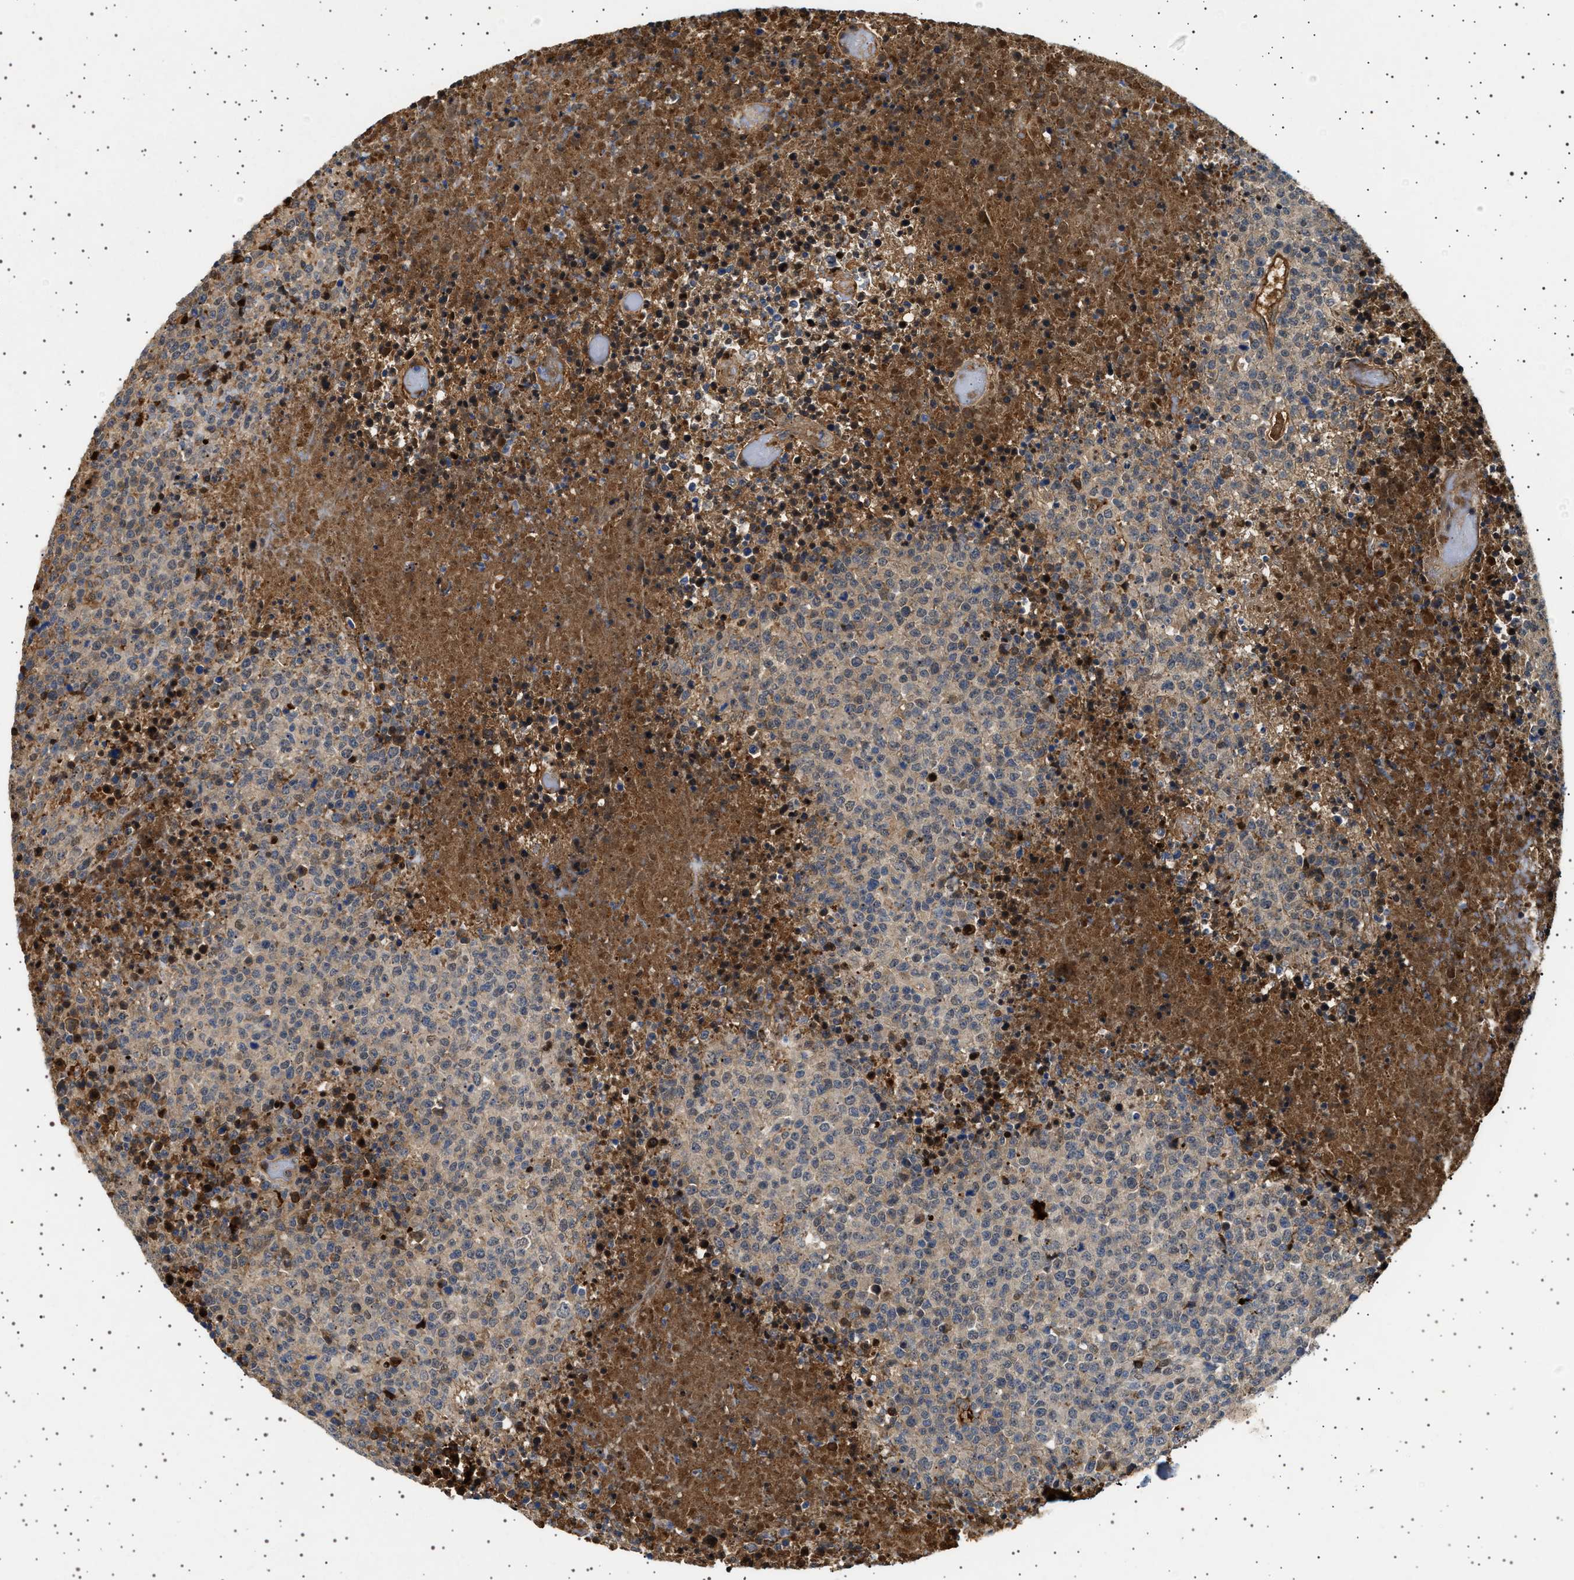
{"staining": {"intensity": "weak", "quantity": "<25%", "location": "cytoplasmic/membranous"}, "tissue": "lymphoma", "cell_type": "Tumor cells", "image_type": "cancer", "snomed": [{"axis": "morphology", "description": "Malignant lymphoma, non-Hodgkin's type, High grade"}, {"axis": "topography", "description": "Lymph node"}], "caption": "Human lymphoma stained for a protein using immunohistochemistry (IHC) displays no positivity in tumor cells.", "gene": "FICD", "patient": {"sex": "male", "age": 13}}